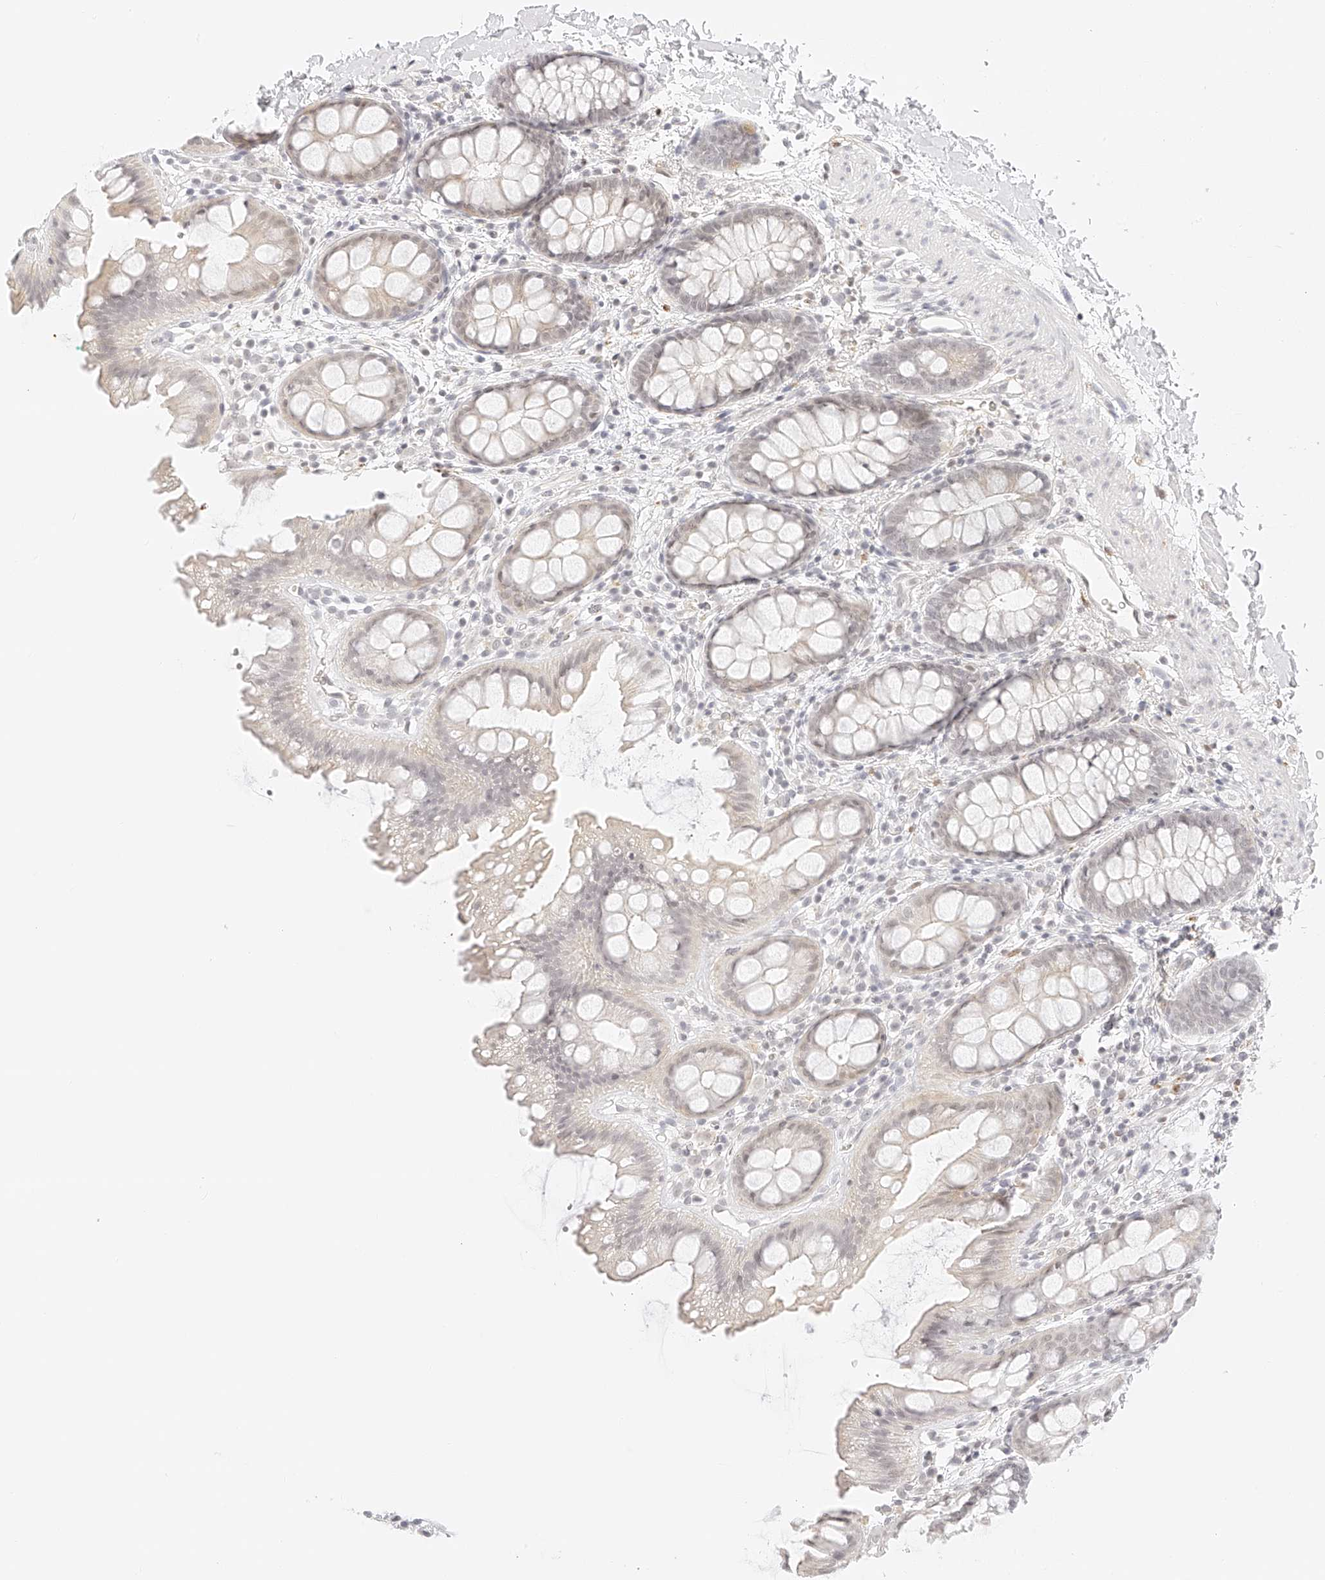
{"staining": {"intensity": "negative", "quantity": "none", "location": "none"}, "tissue": "rectum", "cell_type": "Glandular cells", "image_type": "normal", "snomed": [{"axis": "morphology", "description": "Normal tissue, NOS"}, {"axis": "topography", "description": "Rectum"}], "caption": "Immunohistochemistry of benign human rectum displays no expression in glandular cells. Nuclei are stained in blue.", "gene": "ZFP69", "patient": {"sex": "female", "age": 65}}